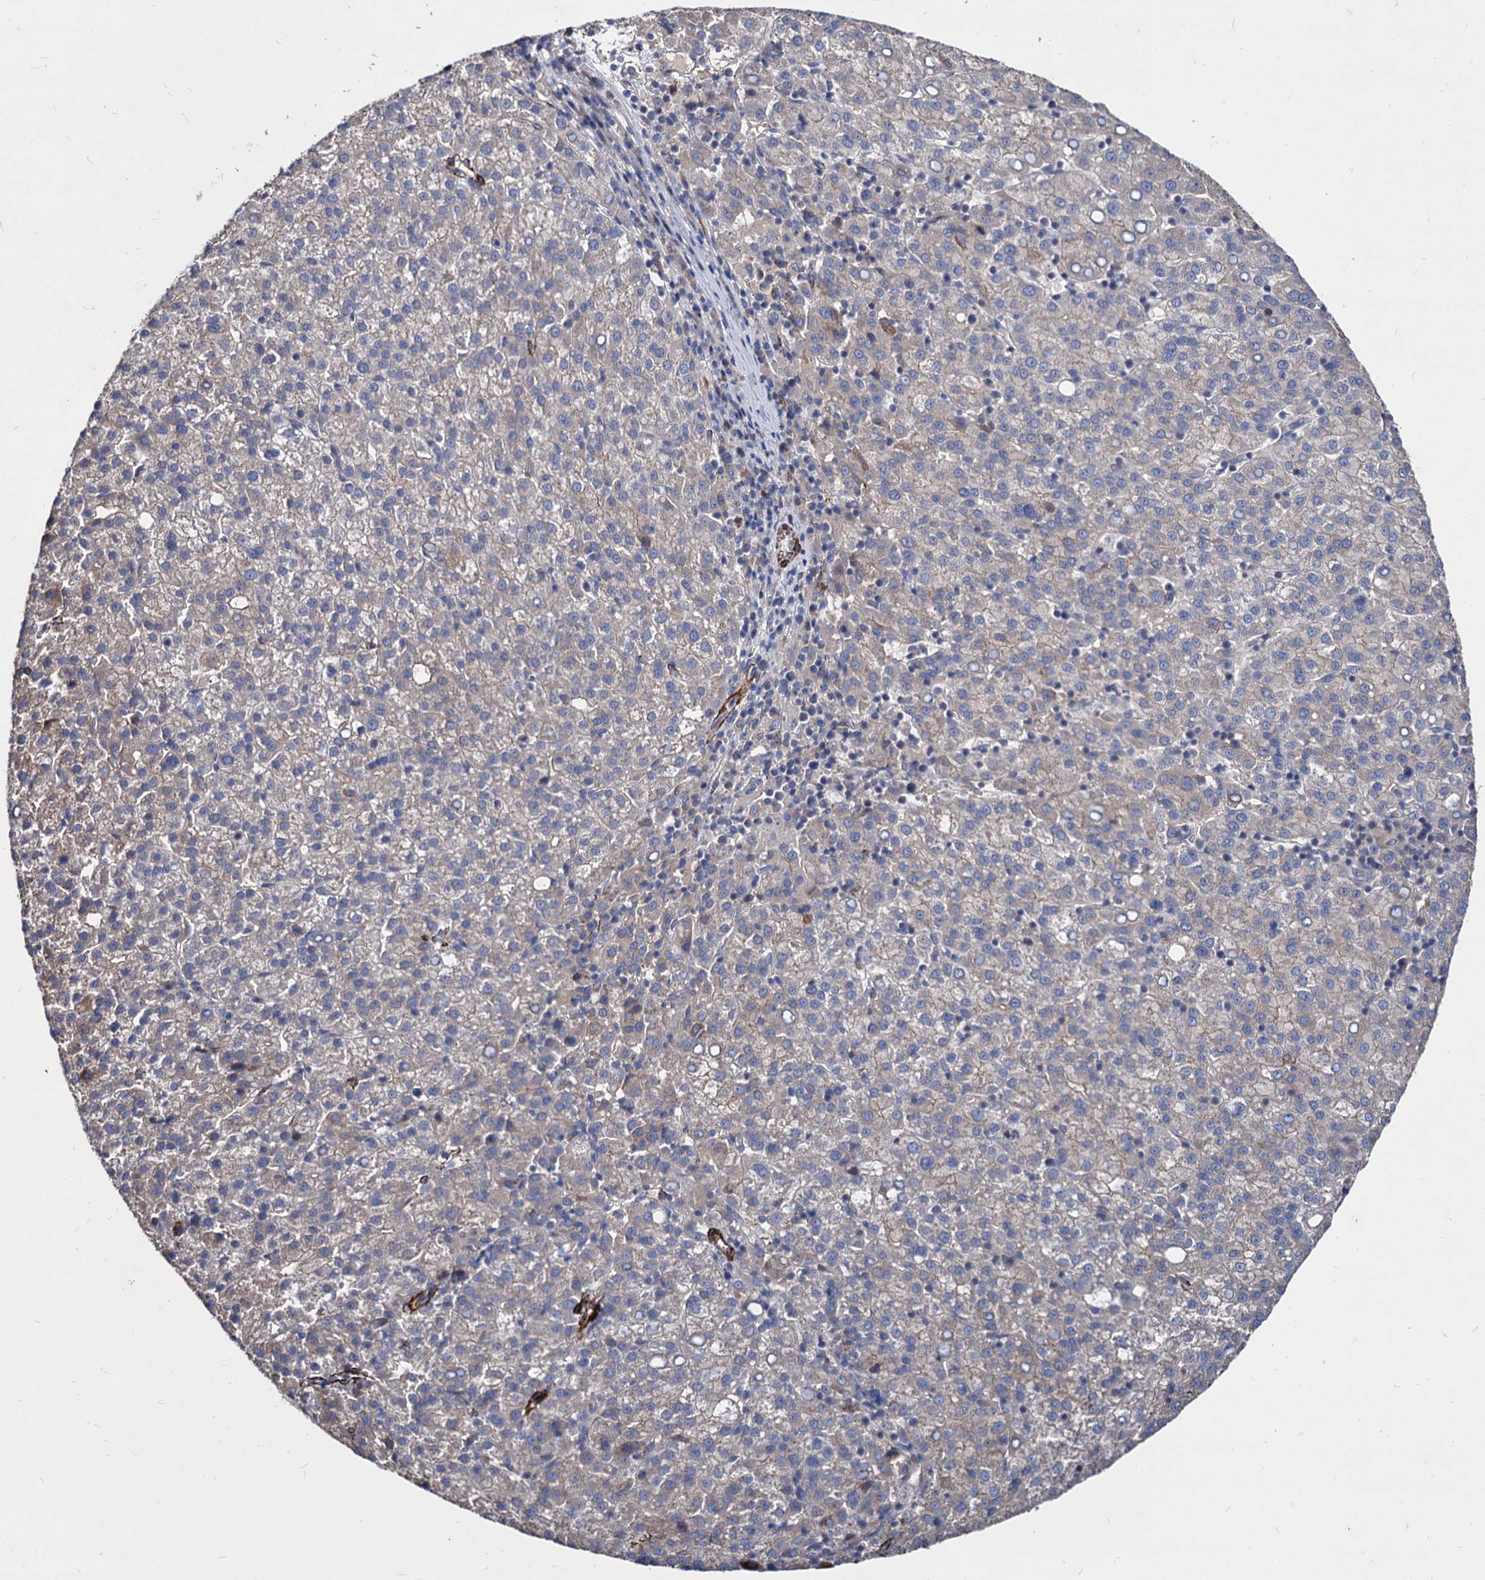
{"staining": {"intensity": "weak", "quantity": "<25%", "location": "cytoplasmic/membranous"}, "tissue": "liver cancer", "cell_type": "Tumor cells", "image_type": "cancer", "snomed": [{"axis": "morphology", "description": "Carcinoma, Hepatocellular, NOS"}, {"axis": "topography", "description": "Liver"}], "caption": "Immunohistochemistry histopathology image of neoplastic tissue: hepatocellular carcinoma (liver) stained with DAB (3,3'-diaminobenzidine) exhibits no significant protein positivity in tumor cells.", "gene": "WDR11", "patient": {"sex": "female", "age": 58}}